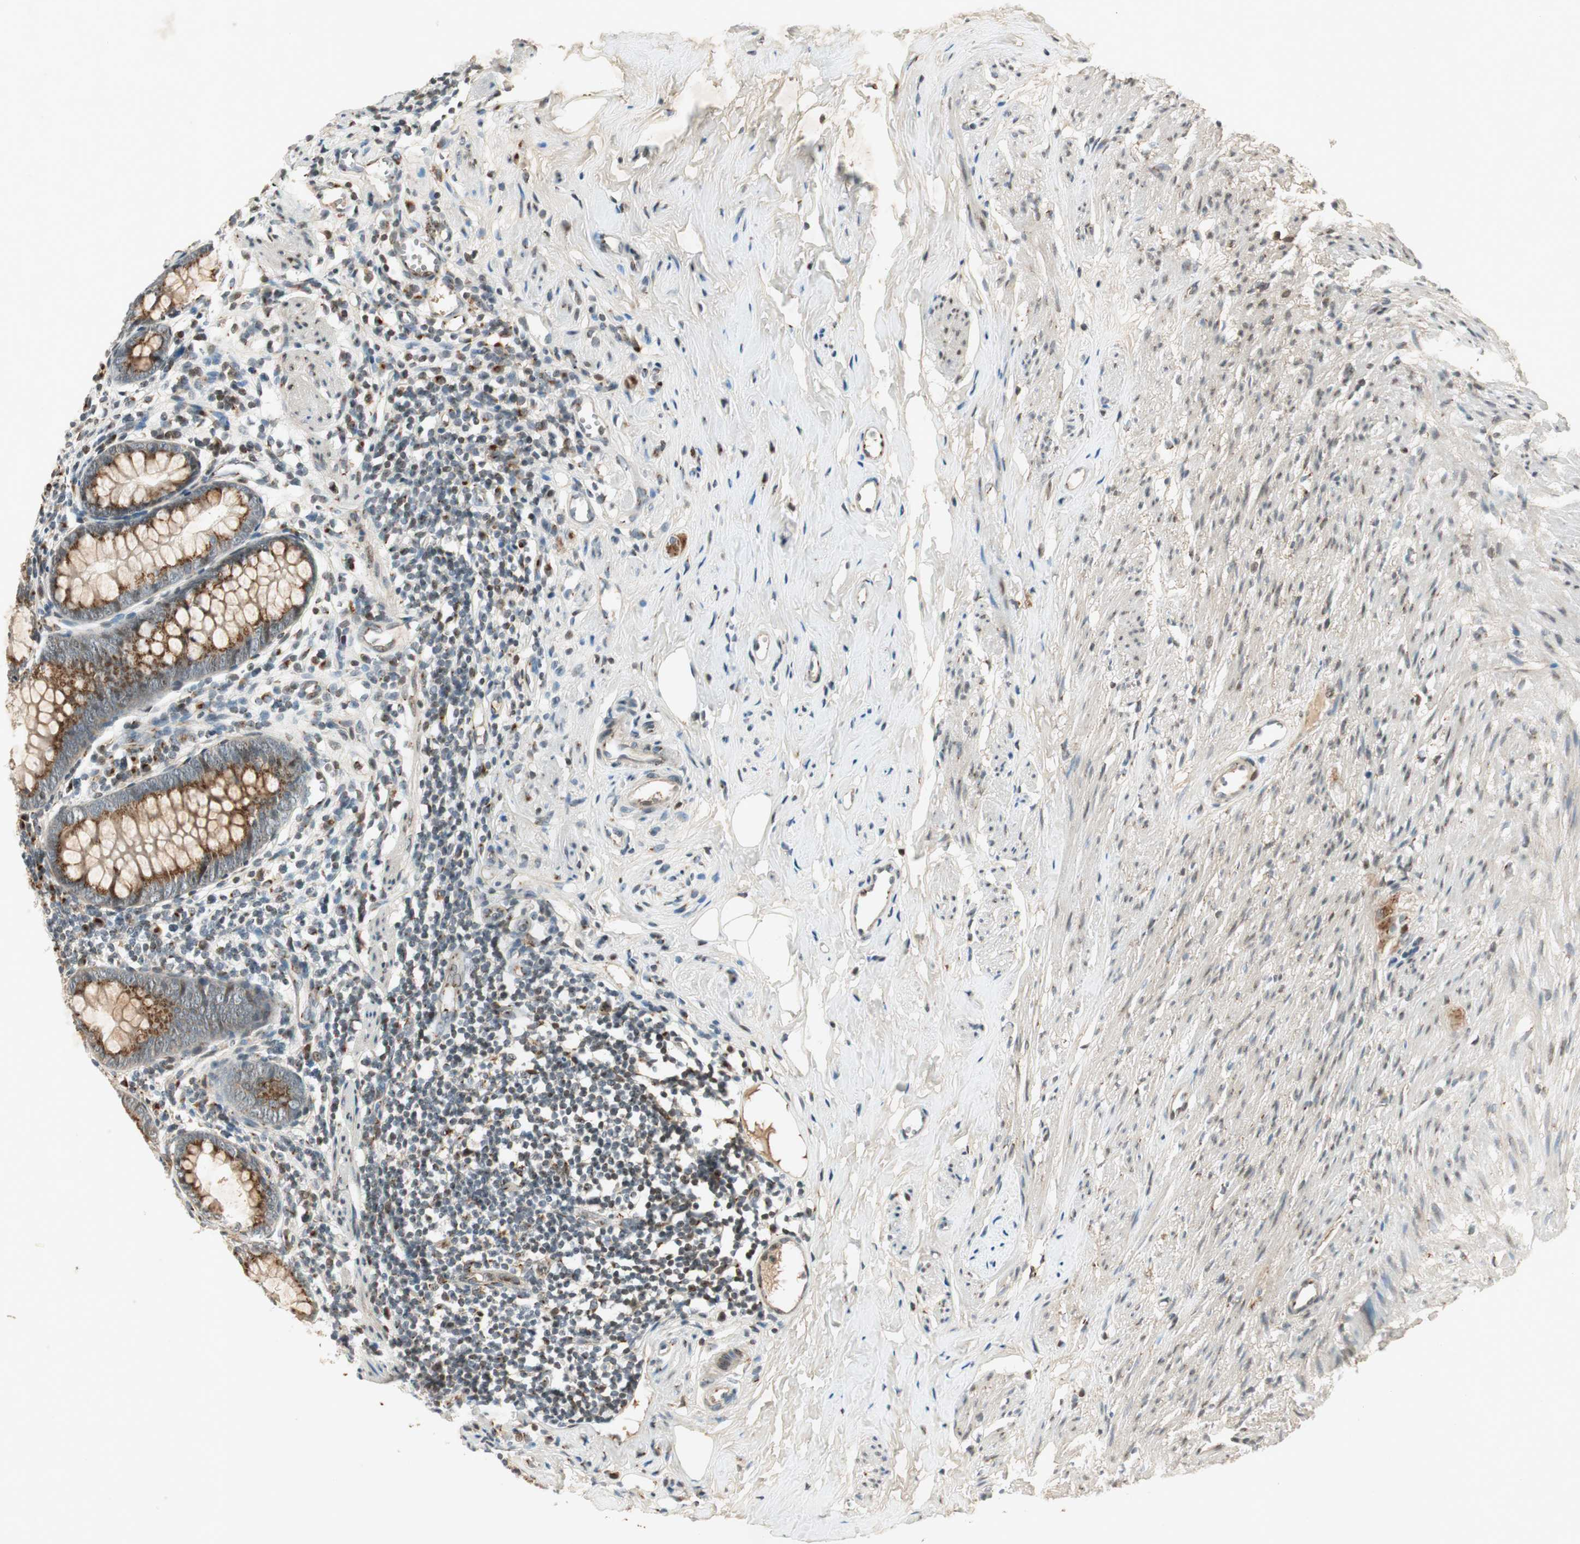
{"staining": {"intensity": "moderate", "quantity": ">75%", "location": "cytoplasmic/membranous"}, "tissue": "appendix", "cell_type": "Glandular cells", "image_type": "normal", "snomed": [{"axis": "morphology", "description": "Normal tissue, NOS"}, {"axis": "topography", "description": "Appendix"}], "caption": "Protein analysis of unremarkable appendix shows moderate cytoplasmic/membranous staining in approximately >75% of glandular cells. (DAB (3,3'-diaminobenzidine) = brown stain, brightfield microscopy at high magnification).", "gene": "NEO1", "patient": {"sex": "female", "age": 77}}